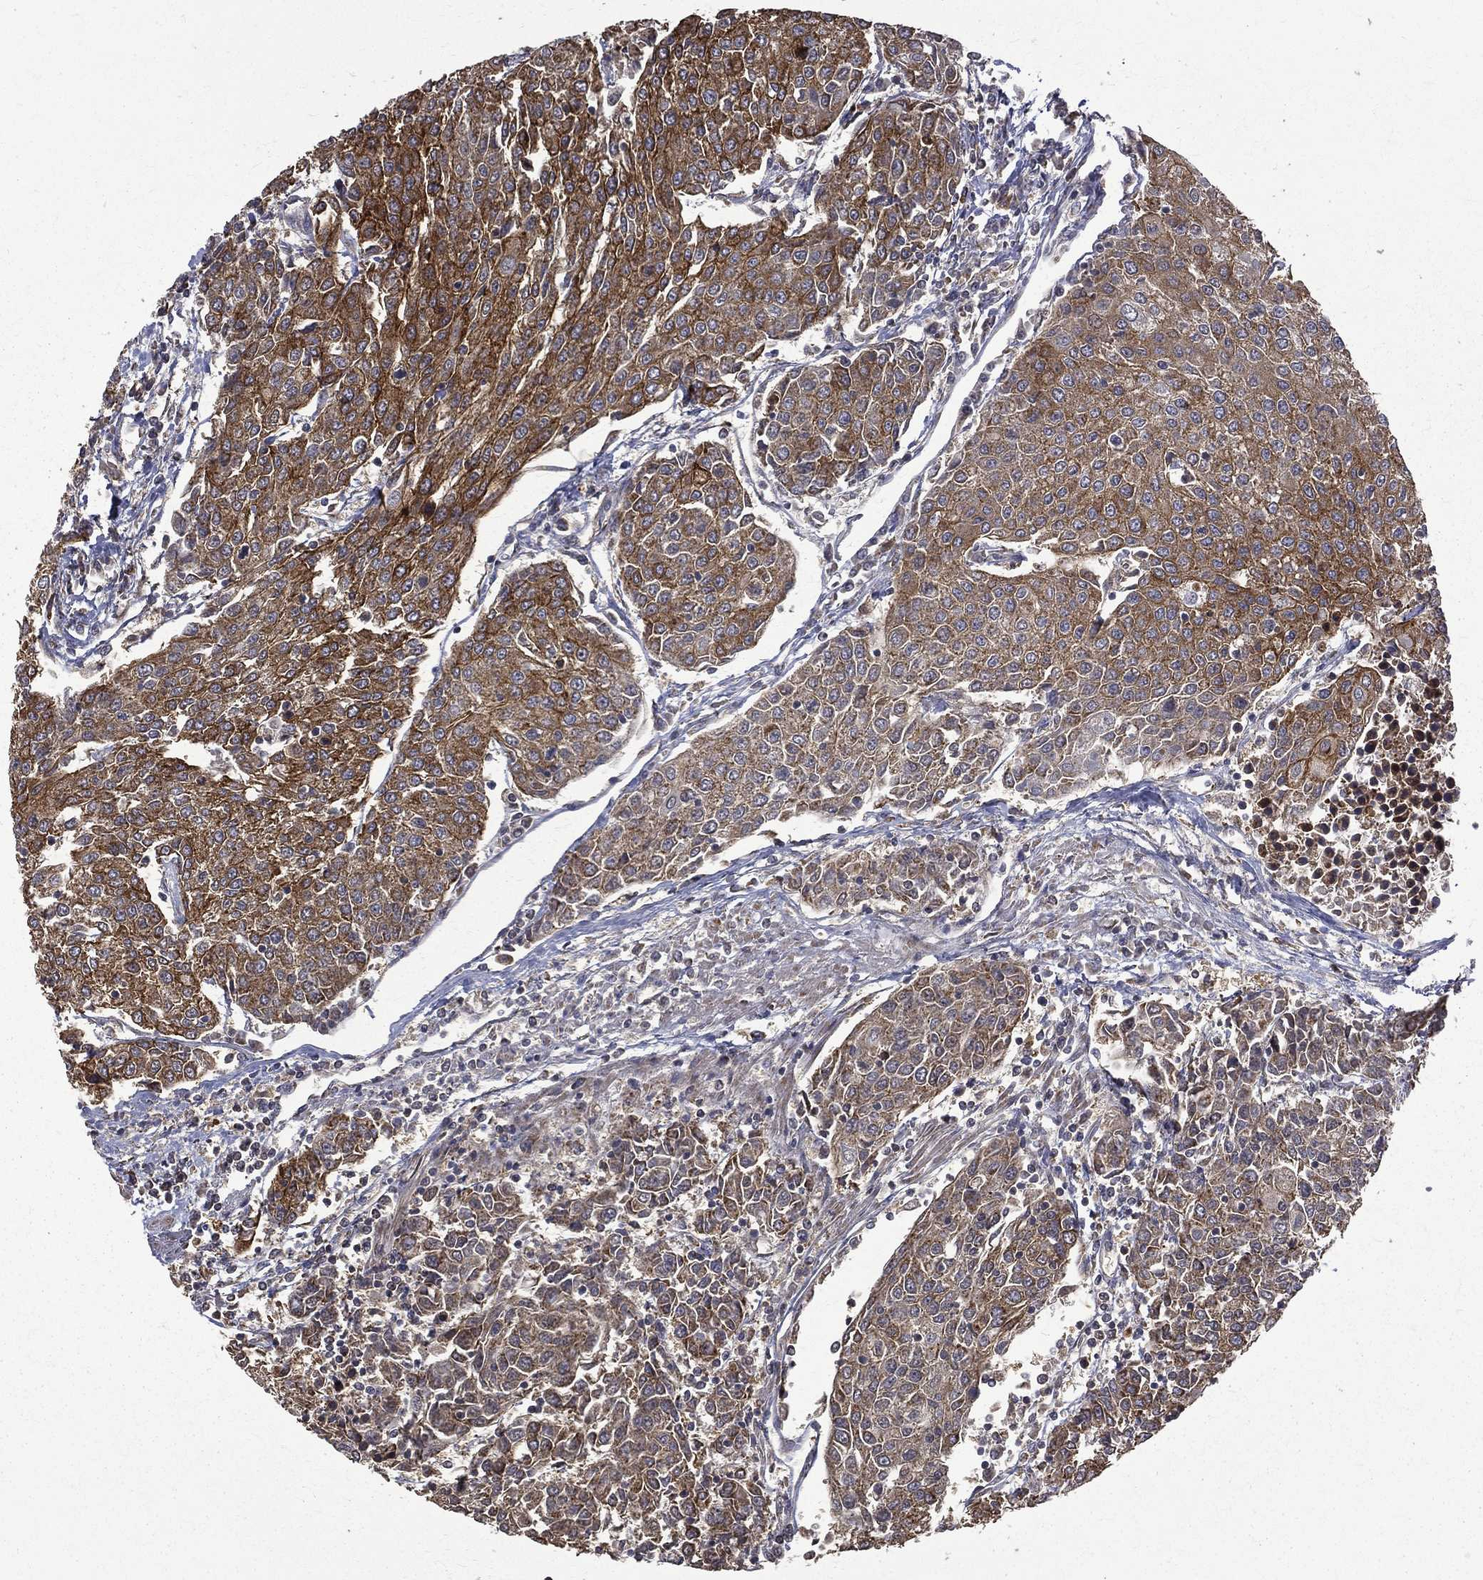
{"staining": {"intensity": "strong", "quantity": ">75%", "location": "cytoplasmic/membranous"}, "tissue": "urothelial cancer", "cell_type": "Tumor cells", "image_type": "cancer", "snomed": [{"axis": "morphology", "description": "Urothelial carcinoma, High grade"}, {"axis": "topography", "description": "Urinary bladder"}], "caption": "The immunohistochemical stain shows strong cytoplasmic/membranous expression in tumor cells of urothelial carcinoma (high-grade) tissue. Nuclei are stained in blue.", "gene": "RPGR", "patient": {"sex": "female", "age": 85}}